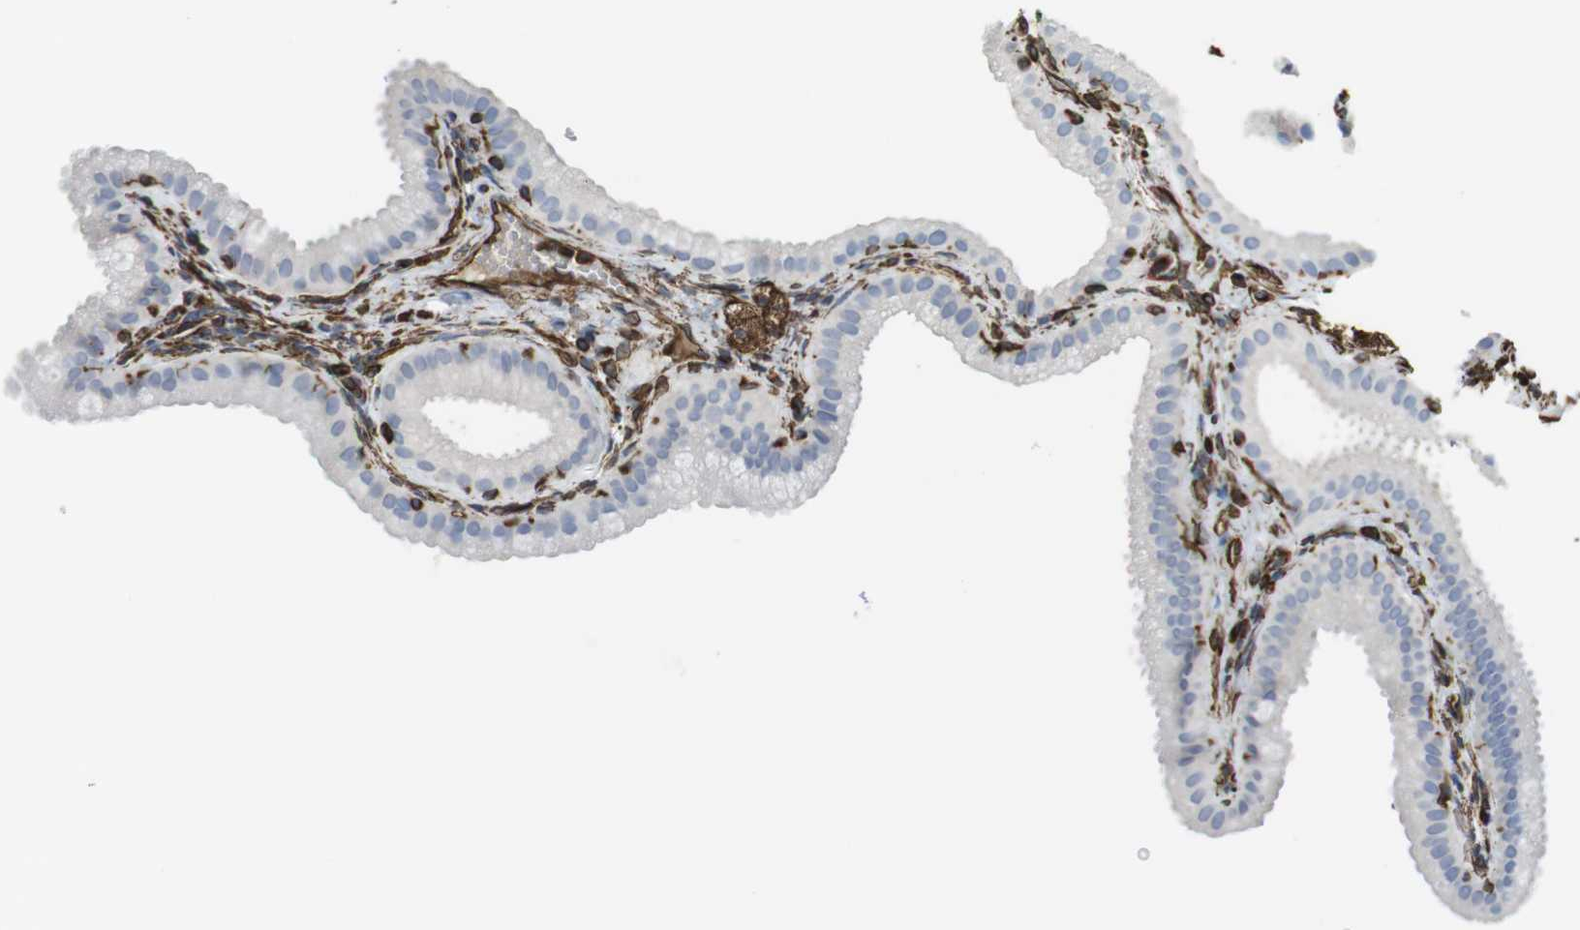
{"staining": {"intensity": "negative", "quantity": "none", "location": "none"}, "tissue": "gallbladder", "cell_type": "Glandular cells", "image_type": "normal", "snomed": [{"axis": "morphology", "description": "Normal tissue, NOS"}, {"axis": "topography", "description": "Gallbladder"}], "caption": "Immunohistochemical staining of benign gallbladder exhibits no significant positivity in glandular cells. (DAB (3,3'-diaminobenzidine) IHC visualized using brightfield microscopy, high magnification).", "gene": "RALGPS1", "patient": {"sex": "female", "age": 64}}